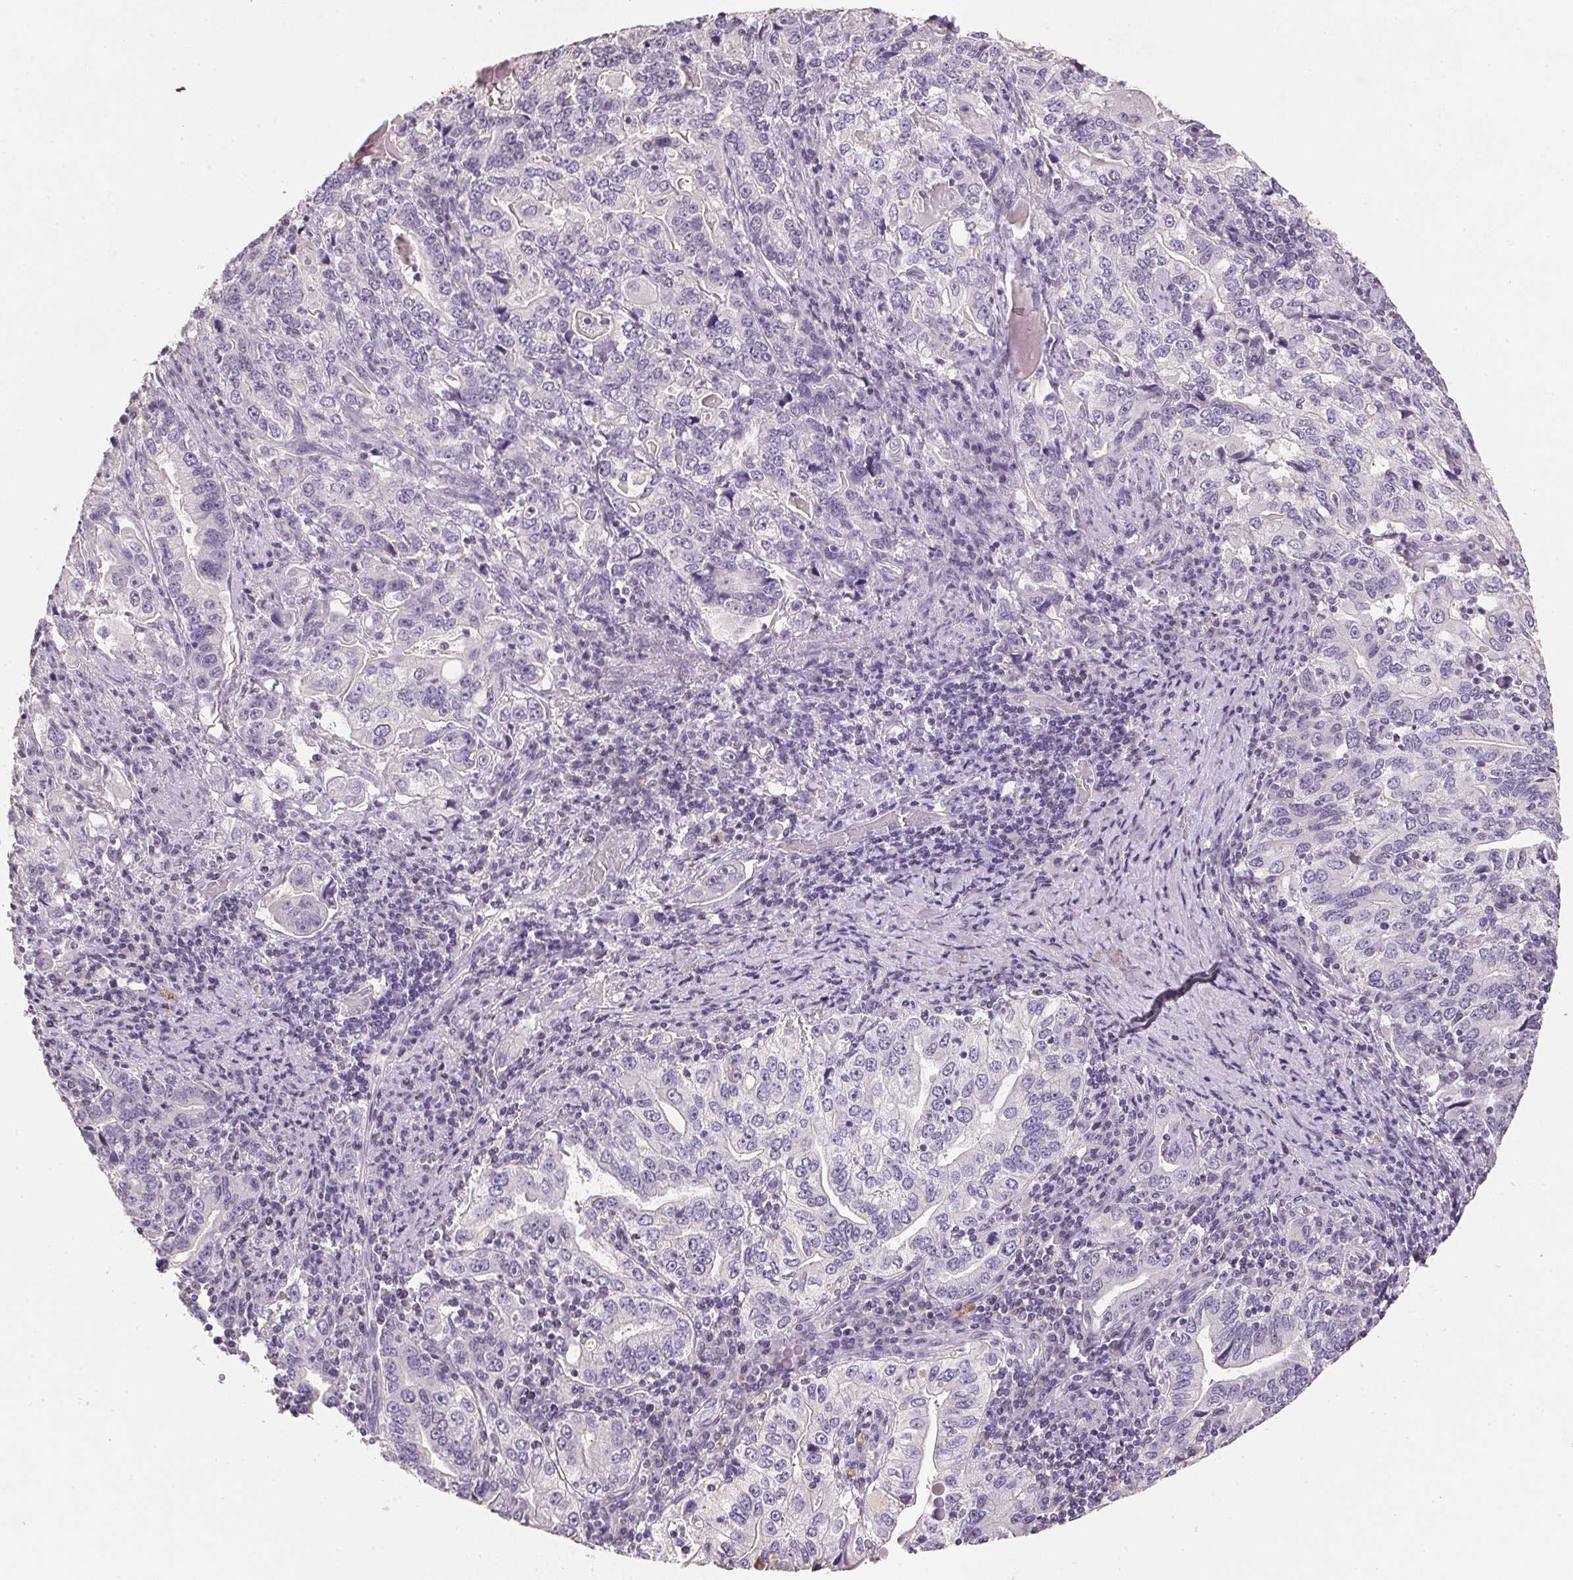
{"staining": {"intensity": "negative", "quantity": "none", "location": "none"}, "tissue": "stomach cancer", "cell_type": "Tumor cells", "image_type": "cancer", "snomed": [{"axis": "morphology", "description": "Adenocarcinoma, NOS"}, {"axis": "topography", "description": "Stomach, lower"}], "caption": "This is an immunohistochemistry (IHC) micrograph of stomach cancer (adenocarcinoma). There is no positivity in tumor cells.", "gene": "CXCL5", "patient": {"sex": "female", "age": 72}}